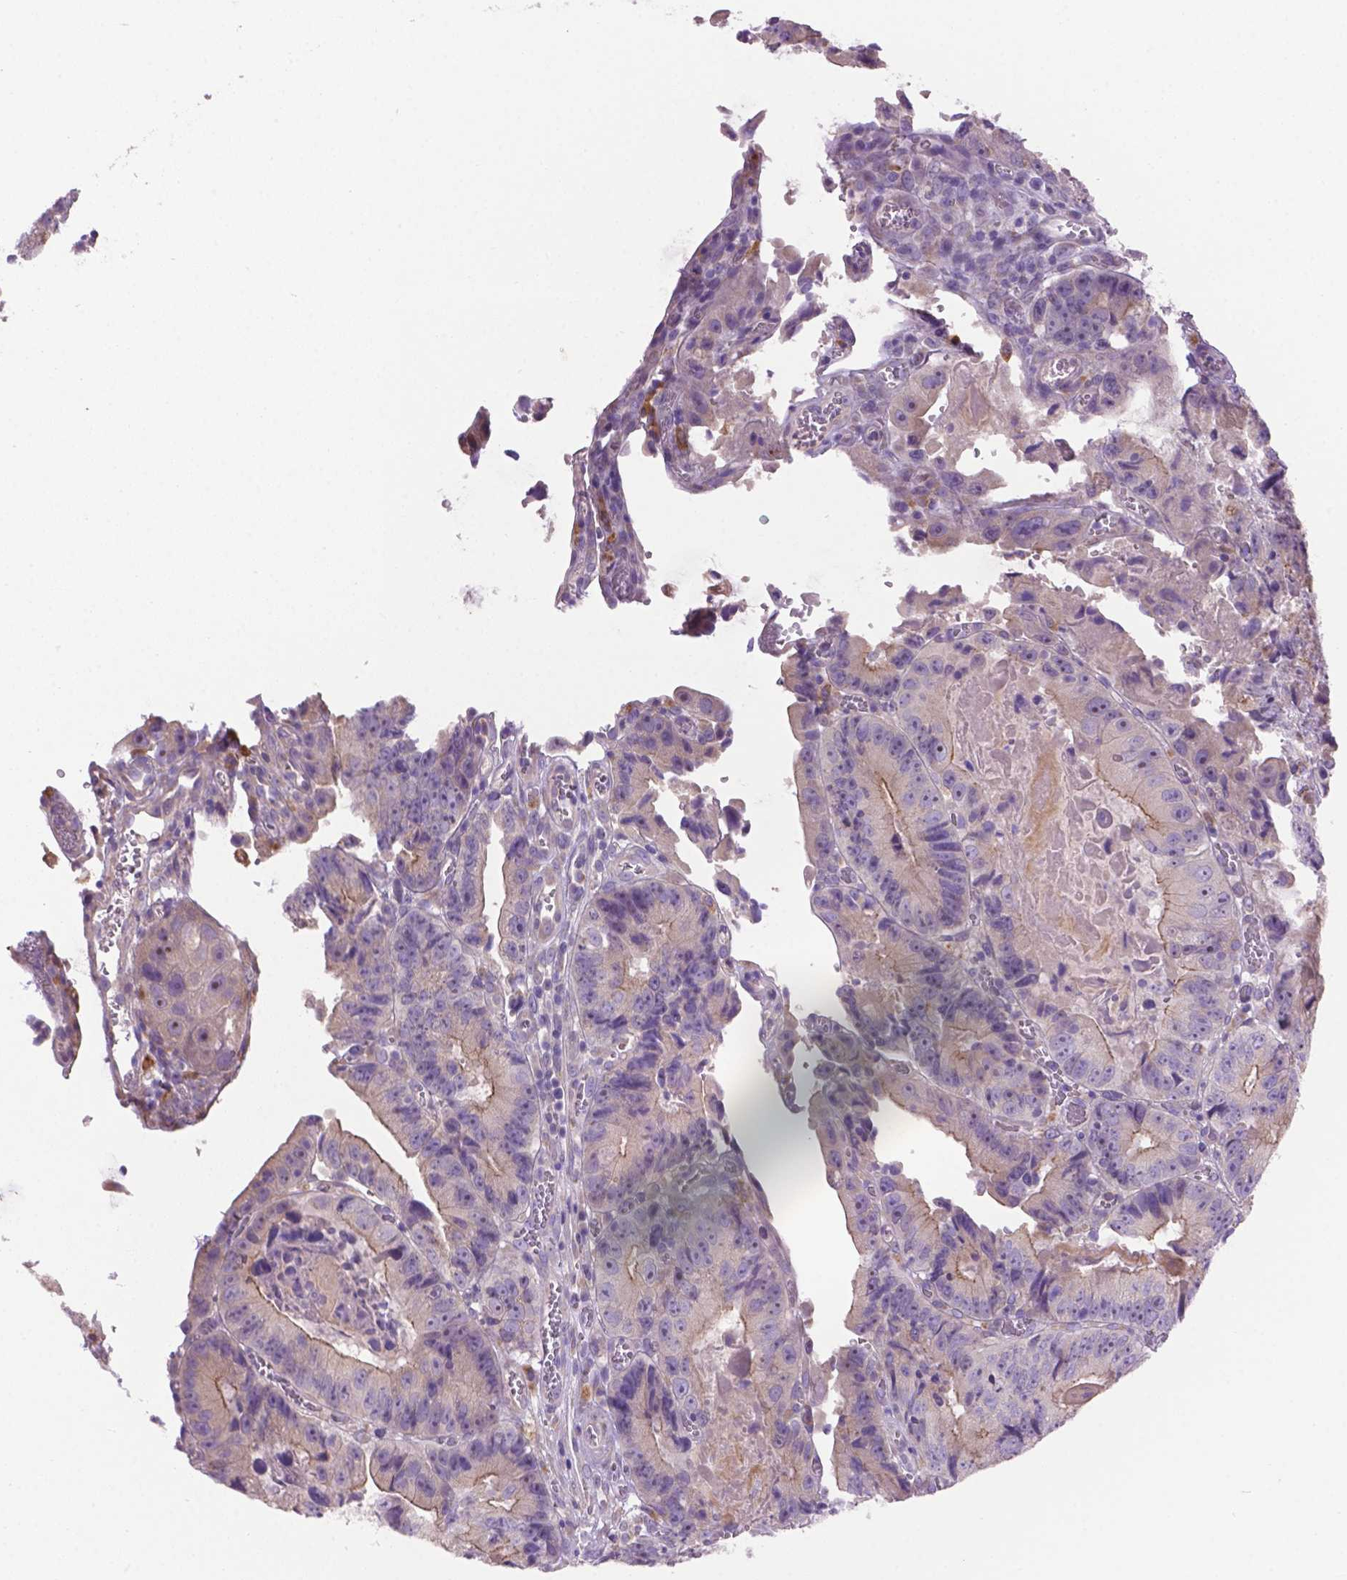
{"staining": {"intensity": "moderate", "quantity": "<25%", "location": "cytoplasmic/membranous"}, "tissue": "colorectal cancer", "cell_type": "Tumor cells", "image_type": "cancer", "snomed": [{"axis": "morphology", "description": "Adenocarcinoma, NOS"}, {"axis": "topography", "description": "Colon"}], "caption": "About <25% of tumor cells in colorectal cancer display moderate cytoplasmic/membranous protein expression as visualized by brown immunohistochemical staining.", "gene": "CDH7", "patient": {"sex": "female", "age": 86}}